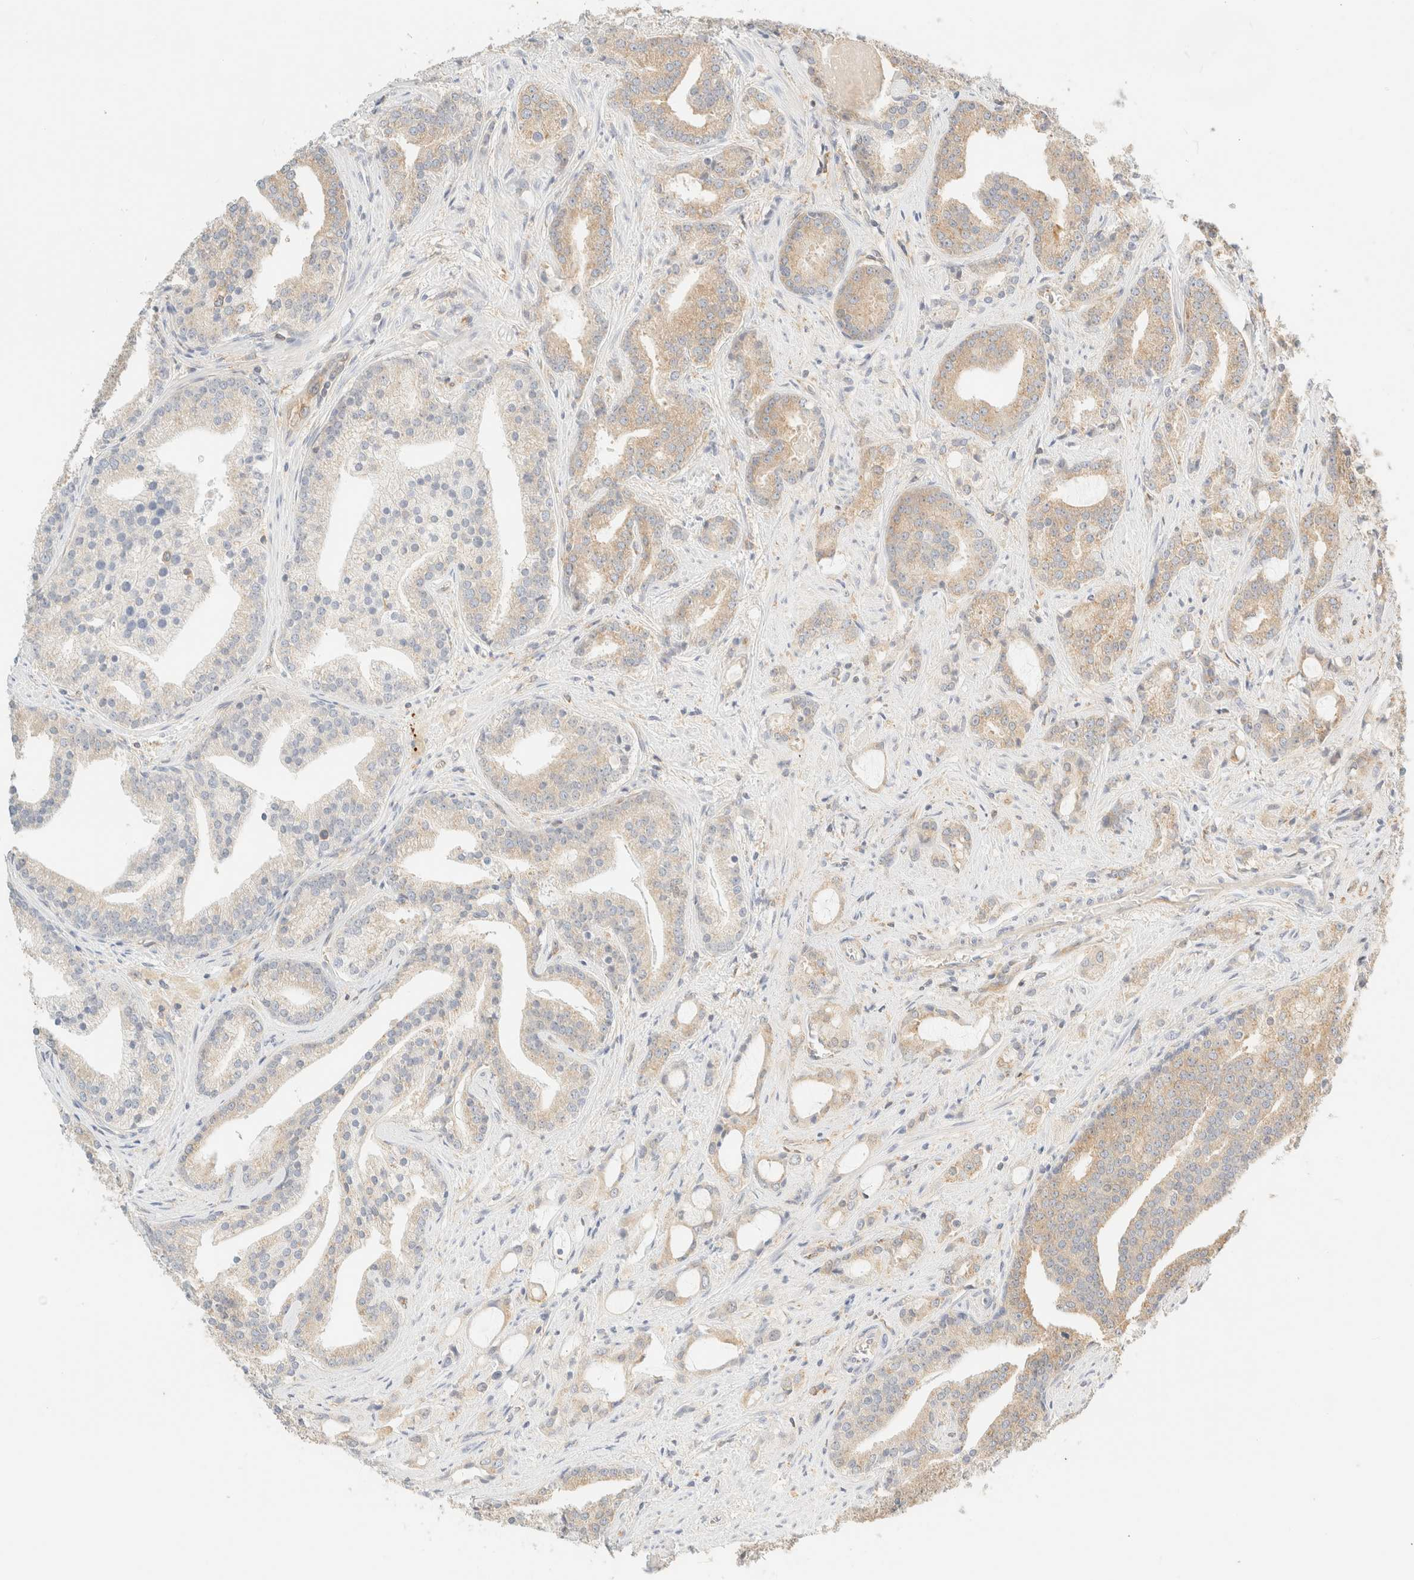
{"staining": {"intensity": "weak", "quantity": "<25%", "location": "cytoplasmic/membranous"}, "tissue": "prostate cancer", "cell_type": "Tumor cells", "image_type": "cancer", "snomed": [{"axis": "morphology", "description": "Adenocarcinoma, Low grade"}, {"axis": "topography", "description": "Prostate"}], "caption": "High power microscopy micrograph of an IHC micrograph of prostate cancer (low-grade adenocarcinoma), revealing no significant positivity in tumor cells.", "gene": "FHOD1", "patient": {"sex": "male", "age": 67}}